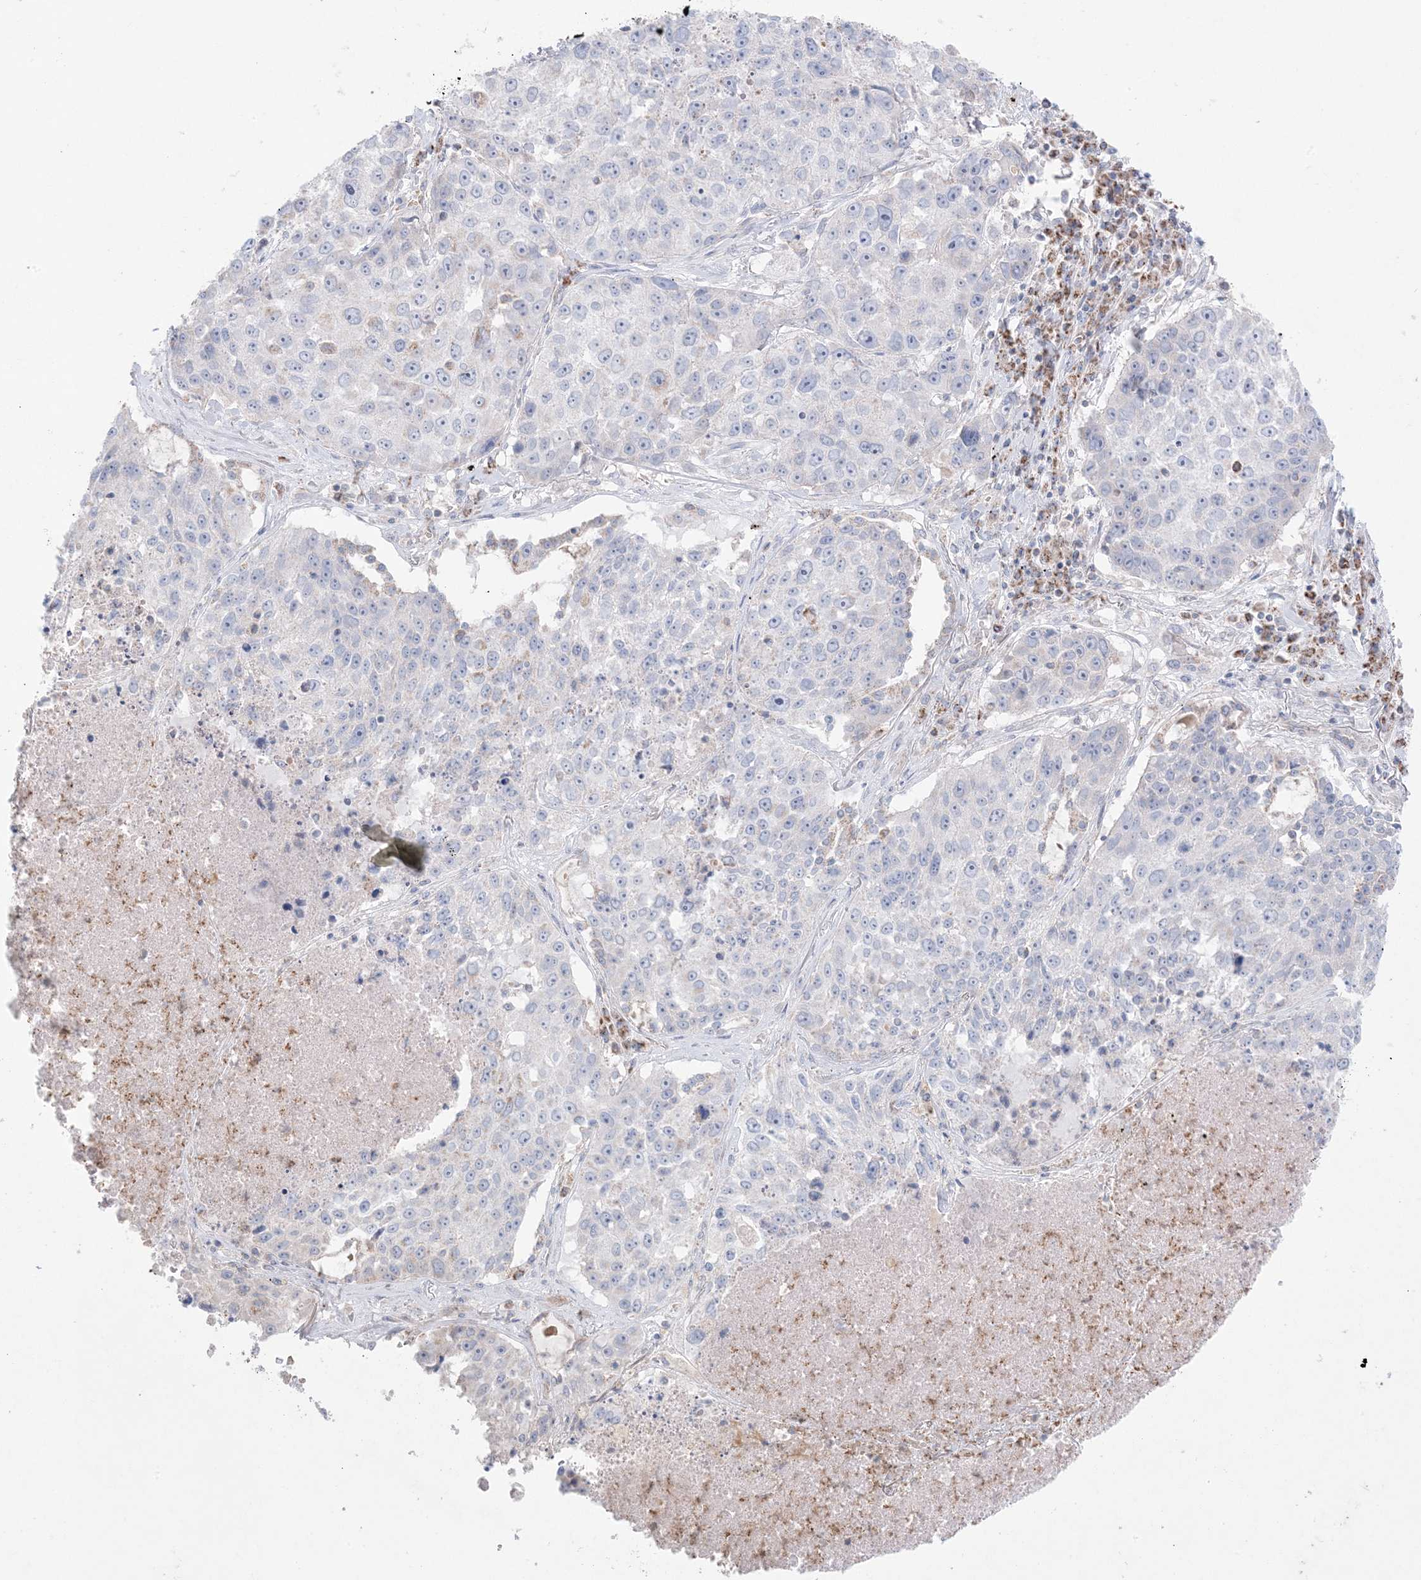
{"staining": {"intensity": "weak", "quantity": "<25%", "location": "cytoplasmic/membranous"}, "tissue": "lung cancer", "cell_type": "Tumor cells", "image_type": "cancer", "snomed": [{"axis": "morphology", "description": "Squamous cell carcinoma, NOS"}, {"axis": "topography", "description": "Lung"}], "caption": "This photomicrograph is of lung cancer (squamous cell carcinoma) stained with IHC to label a protein in brown with the nuclei are counter-stained blue. There is no positivity in tumor cells.", "gene": "KCTD6", "patient": {"sex": "male", "age": 61}}